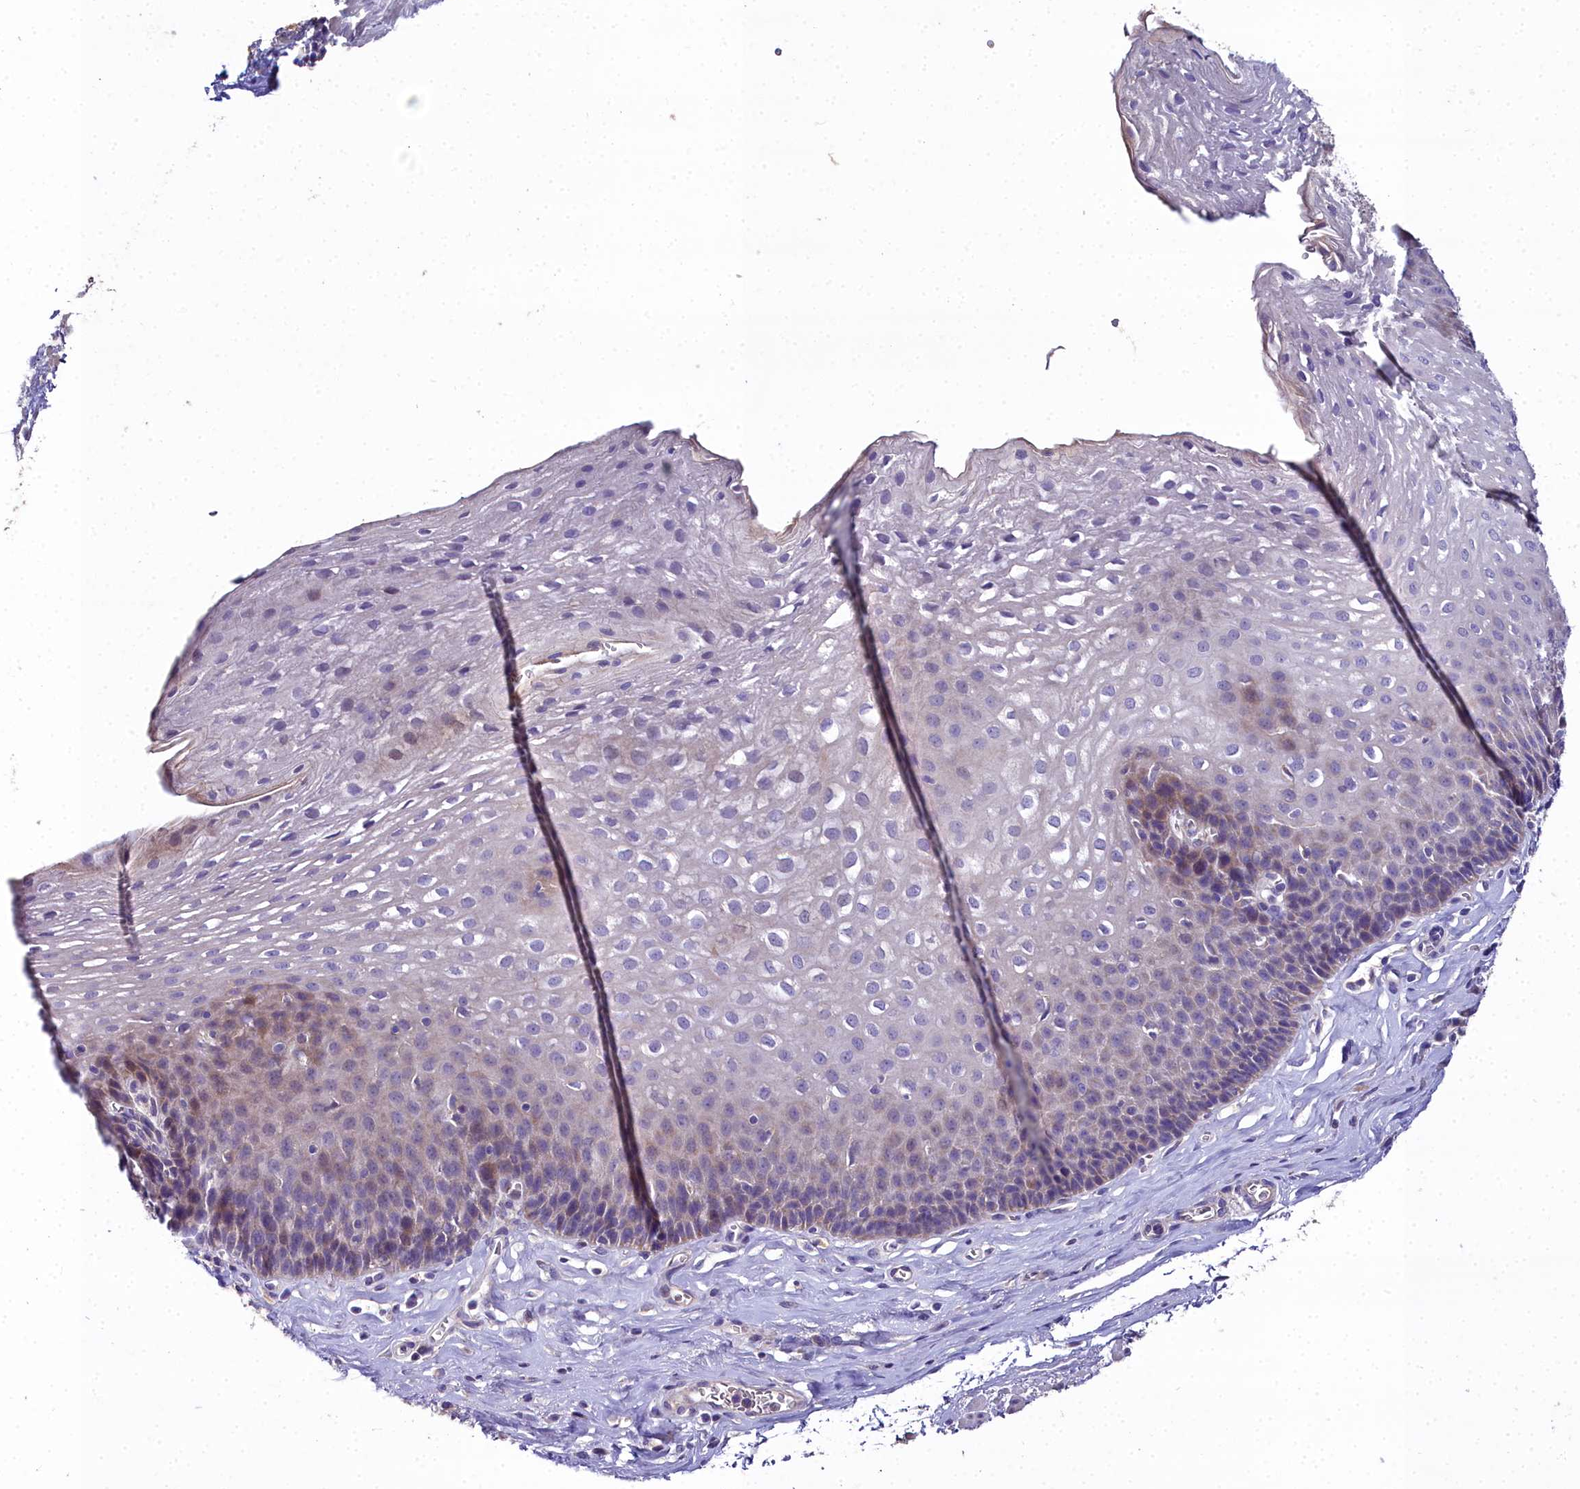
{"staining": {"intensity": "weak", "quantity": "25%-75%", "location": "cytoplasmic/membranous"}, "tissue": "esophagus", "cell_type": "Squamous epithelial cells", "image_type": "normal", "snomed": [{"axis": "morphology", "description": "Normal tissue, NOS"}, {"axis": "topography", "description": "Esophagus"}], "caption": "Brown immunohistochemical staining in unremarkable human esophagus displays weak cytoplasmic/membranous staining in approximately 25%-75% of squamous epithelial cells.", "gene": "NT5M", "patient": {"sex": "female", "age": 66}}